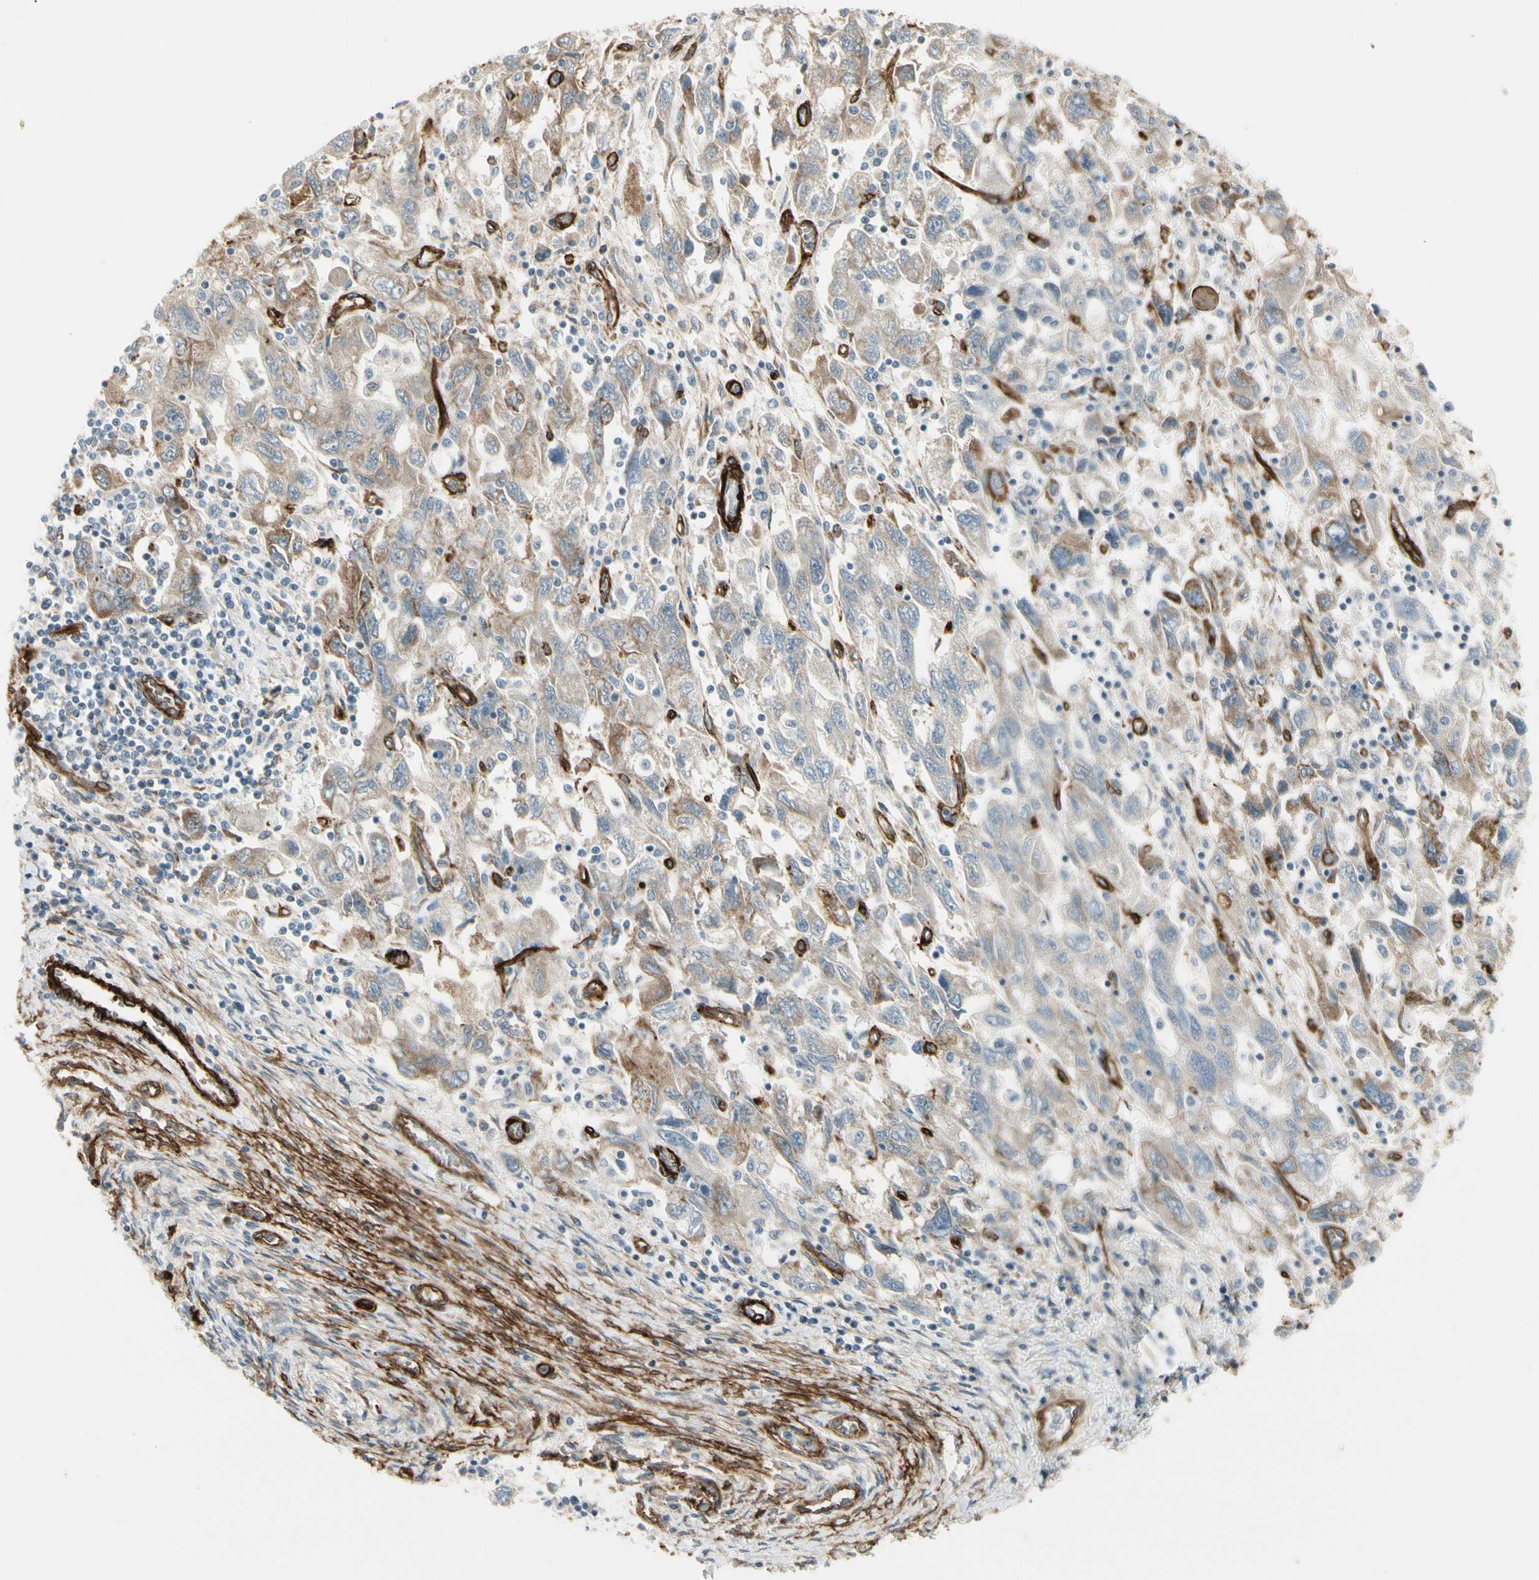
{"staining": {"intensity": "weak", "quantity": "<25%", "location": "cytoplasmic/membranous"}, "tissue": "ovarian cancer", "cell_type": "Tumor cells", "image_type": "cancer", "snomed": [{"axis": "morphology", "description": "Carcinoma, NOS"}, {"axis": "morphology", "description": "Cystadenocarcinoma, serous, NOS"}, {"axis": "topography", "description": "Ovary"}], "caption": "The IHC photomicrograph has no significant staining in tumor cells of carcinoma (ovarian) tissue. Brightfield microscopy of immunohistochemistry stained with DAB (brown) and hematoxylin (blue), captured at high magnification.", "gene": "MCAM", "patient": {"sex": "female", "age": 69}}